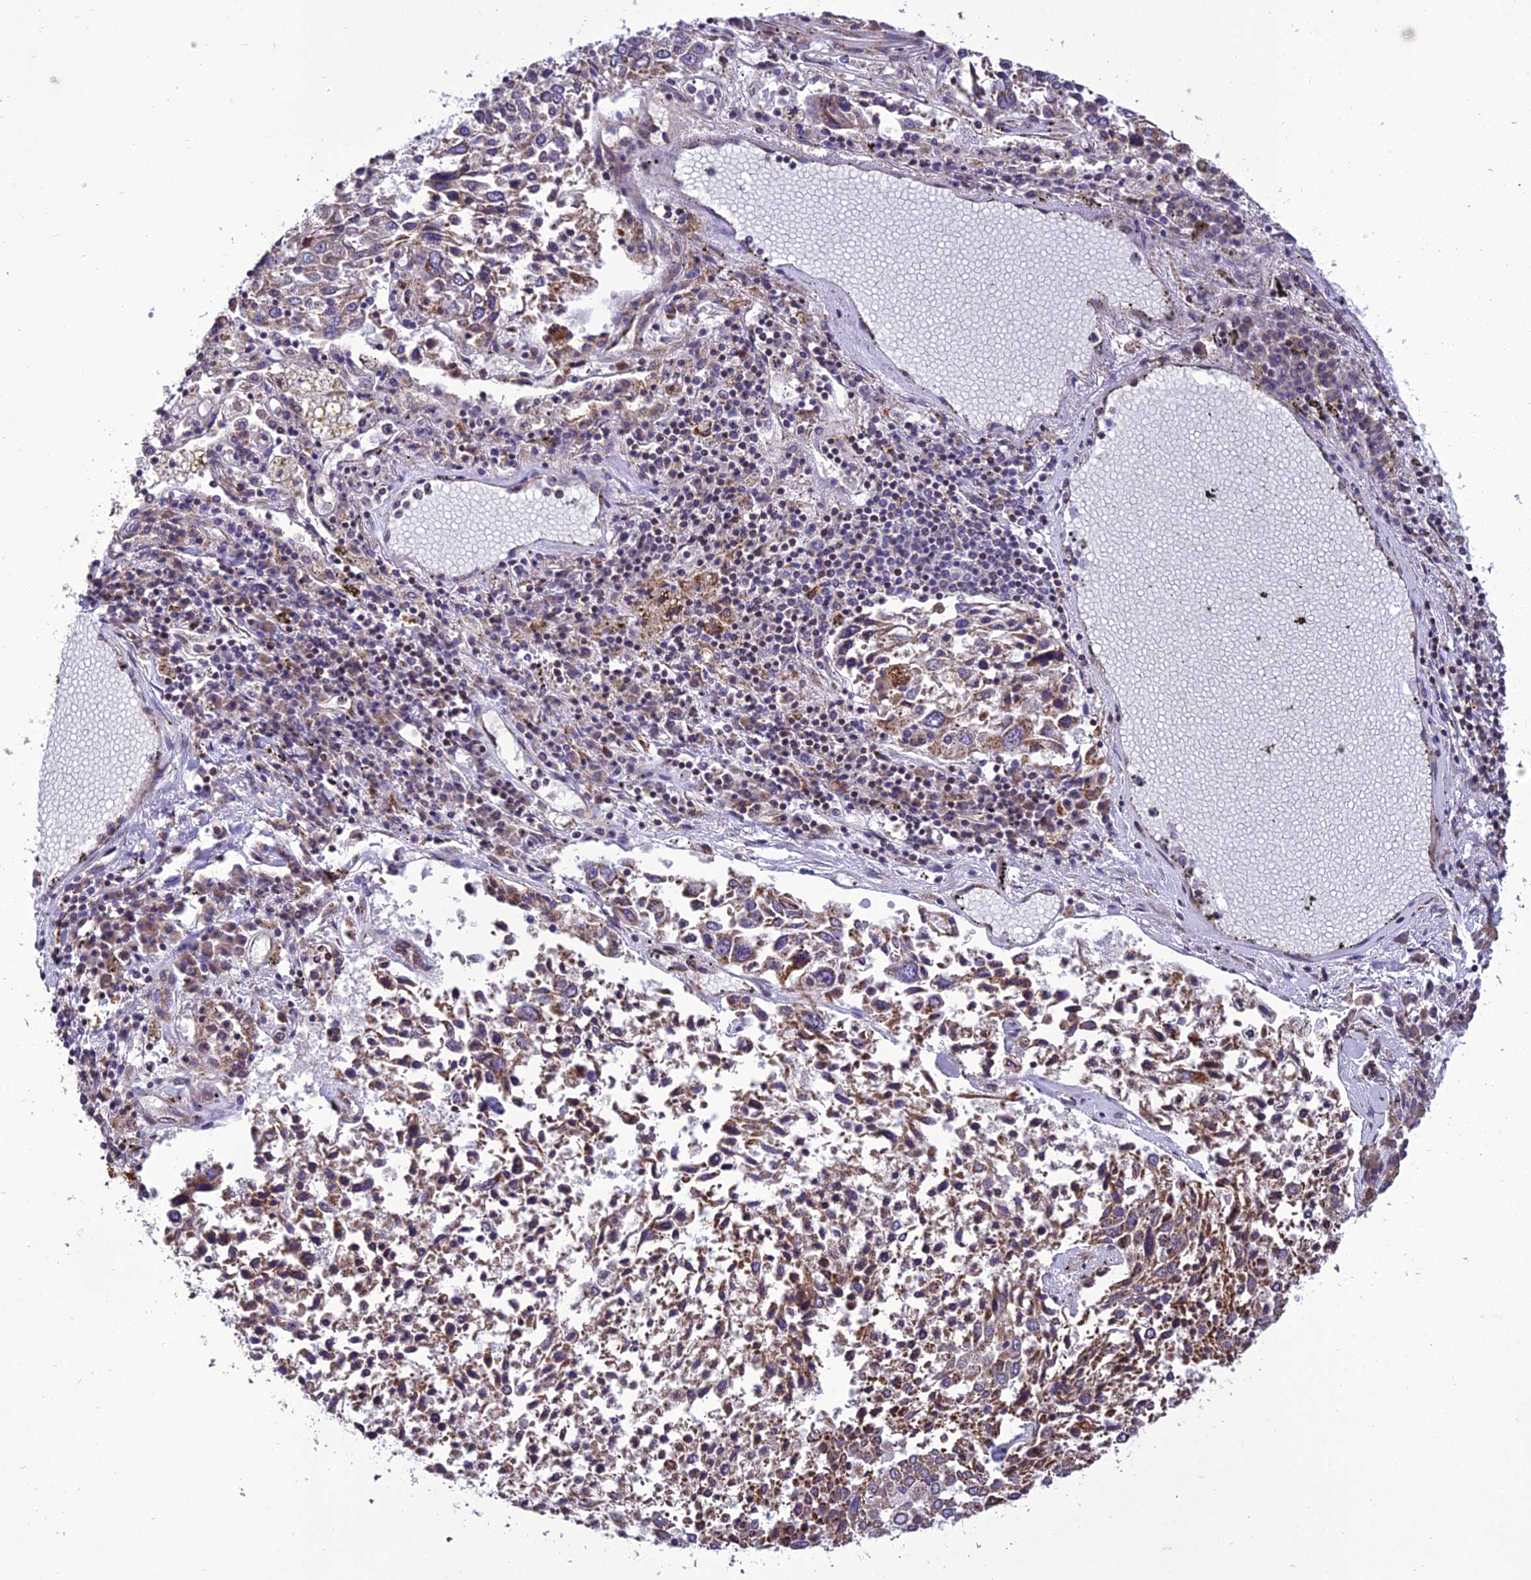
{"staining": {"intensity": "moderate", "quantity": ">75%", "location": "cytoplasmic/membranous"}, "tissue": "lung cancer", "cell_type": "Tumor cells", "image_type": "cancer", "snomed": [{"axis": "morphology", "description": "Squamous cell carcinoma, NOS"}, {"axis": "topography", "description": "Lung"}], "caption": "Immunohistochemistry (IHC) (DAB) staining of human squamous cell carcinoma (lung) demonstrates moderate cytoplasmic/membranous protein positivity in approximately >75% of tumor cells.", "gene": "GIMAP1", "patient": {"sex": "male", "age": 65}}